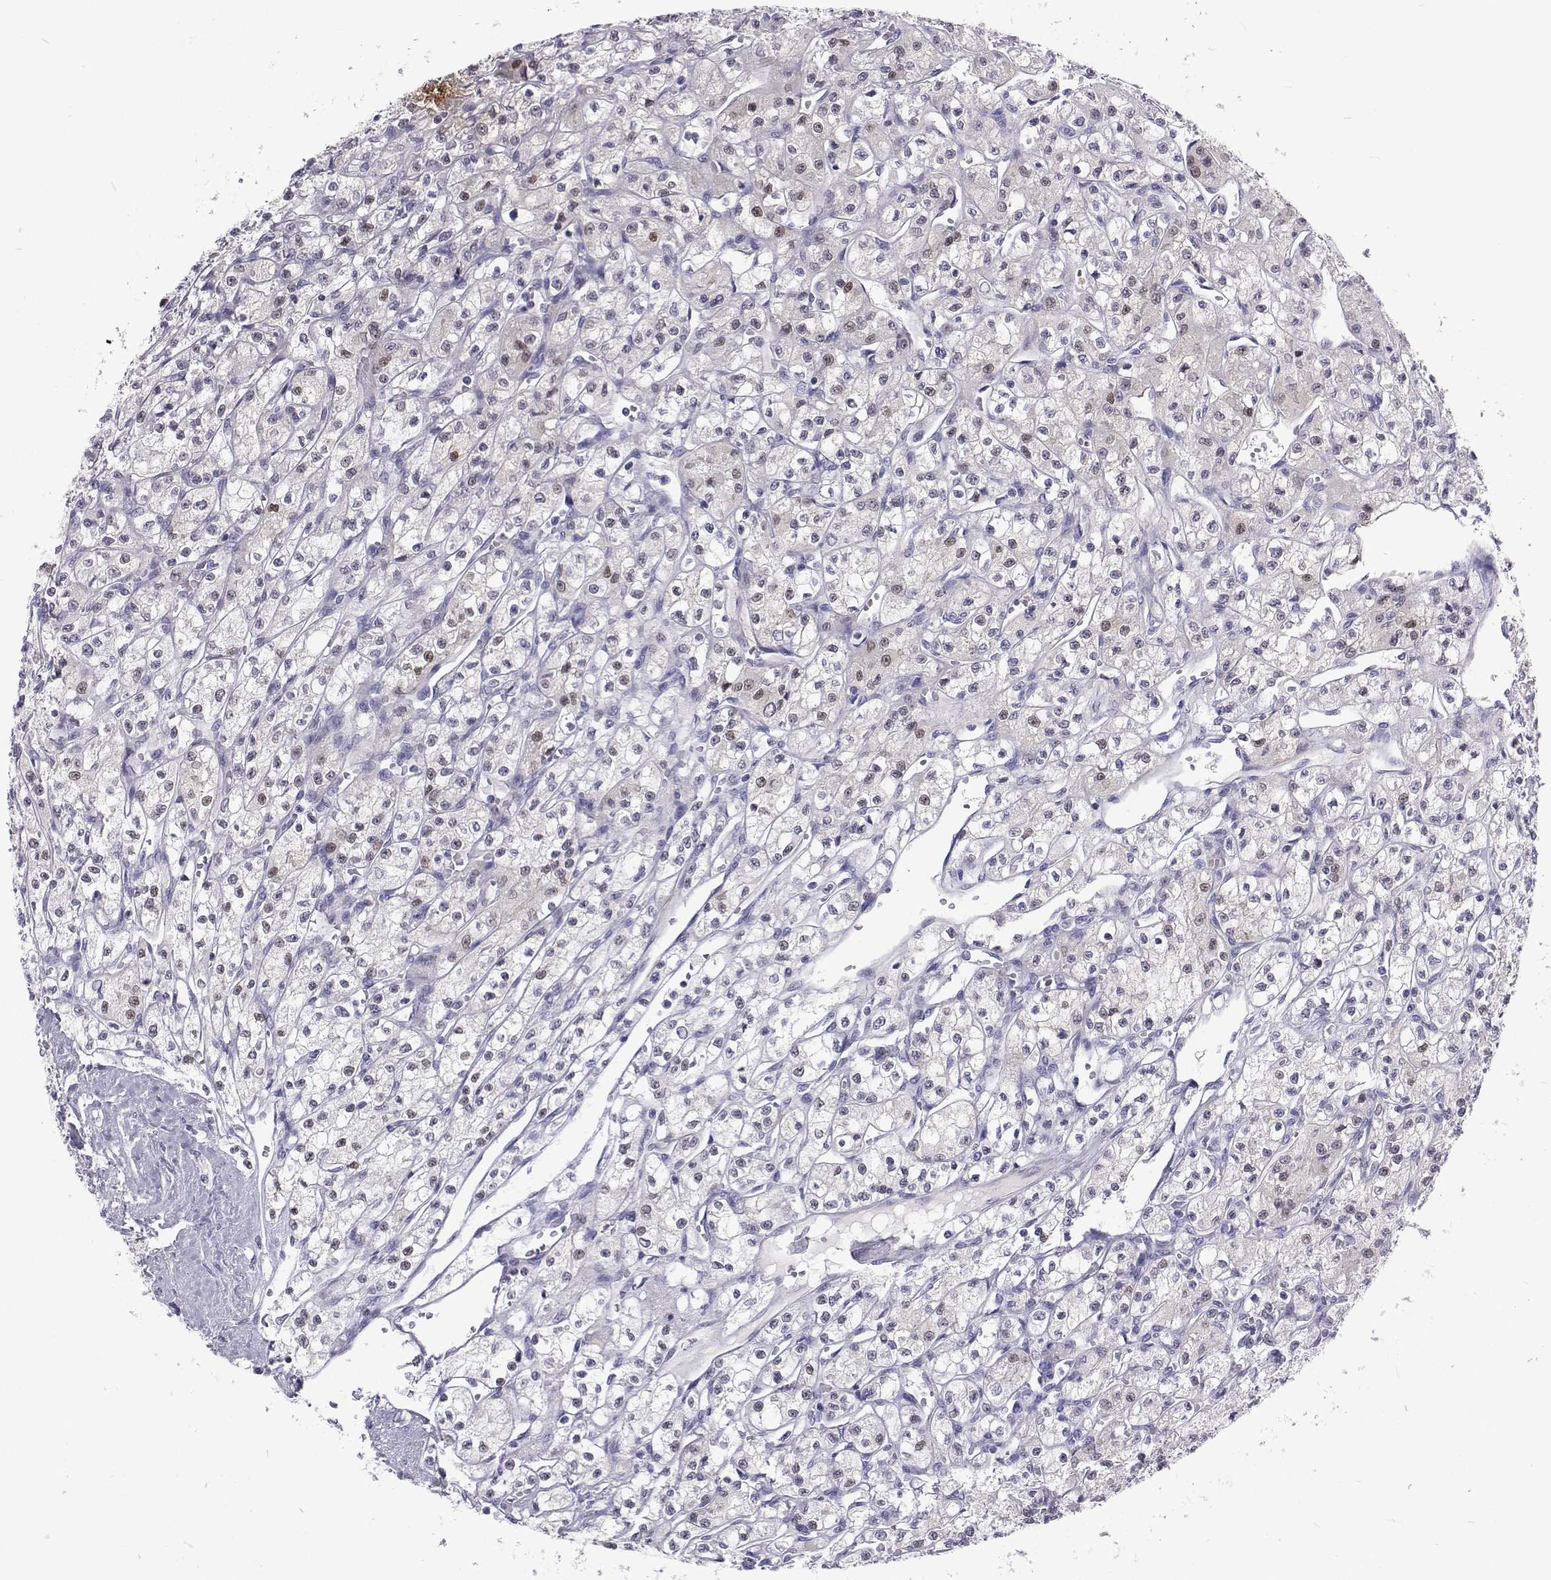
{"staining": {"intensity": "weak", "quantity": "25%-75%", "location": "nuclear"}, "tissue": "renal cancer", "cell_type": "Tumor cells", "image_type": "cancer", "snomed": [{"axis": "morphology", "description": "Adenocarcinoma, NOS"}, {"axis": "topography", "description": "Kidney"}], "caption": "A brown stain shows weak nuclear staining of a protein in adenocarcinoma (renal) tumor cells.", "gene": "GALM", "patient": {"sex": "female", "age": 70}}